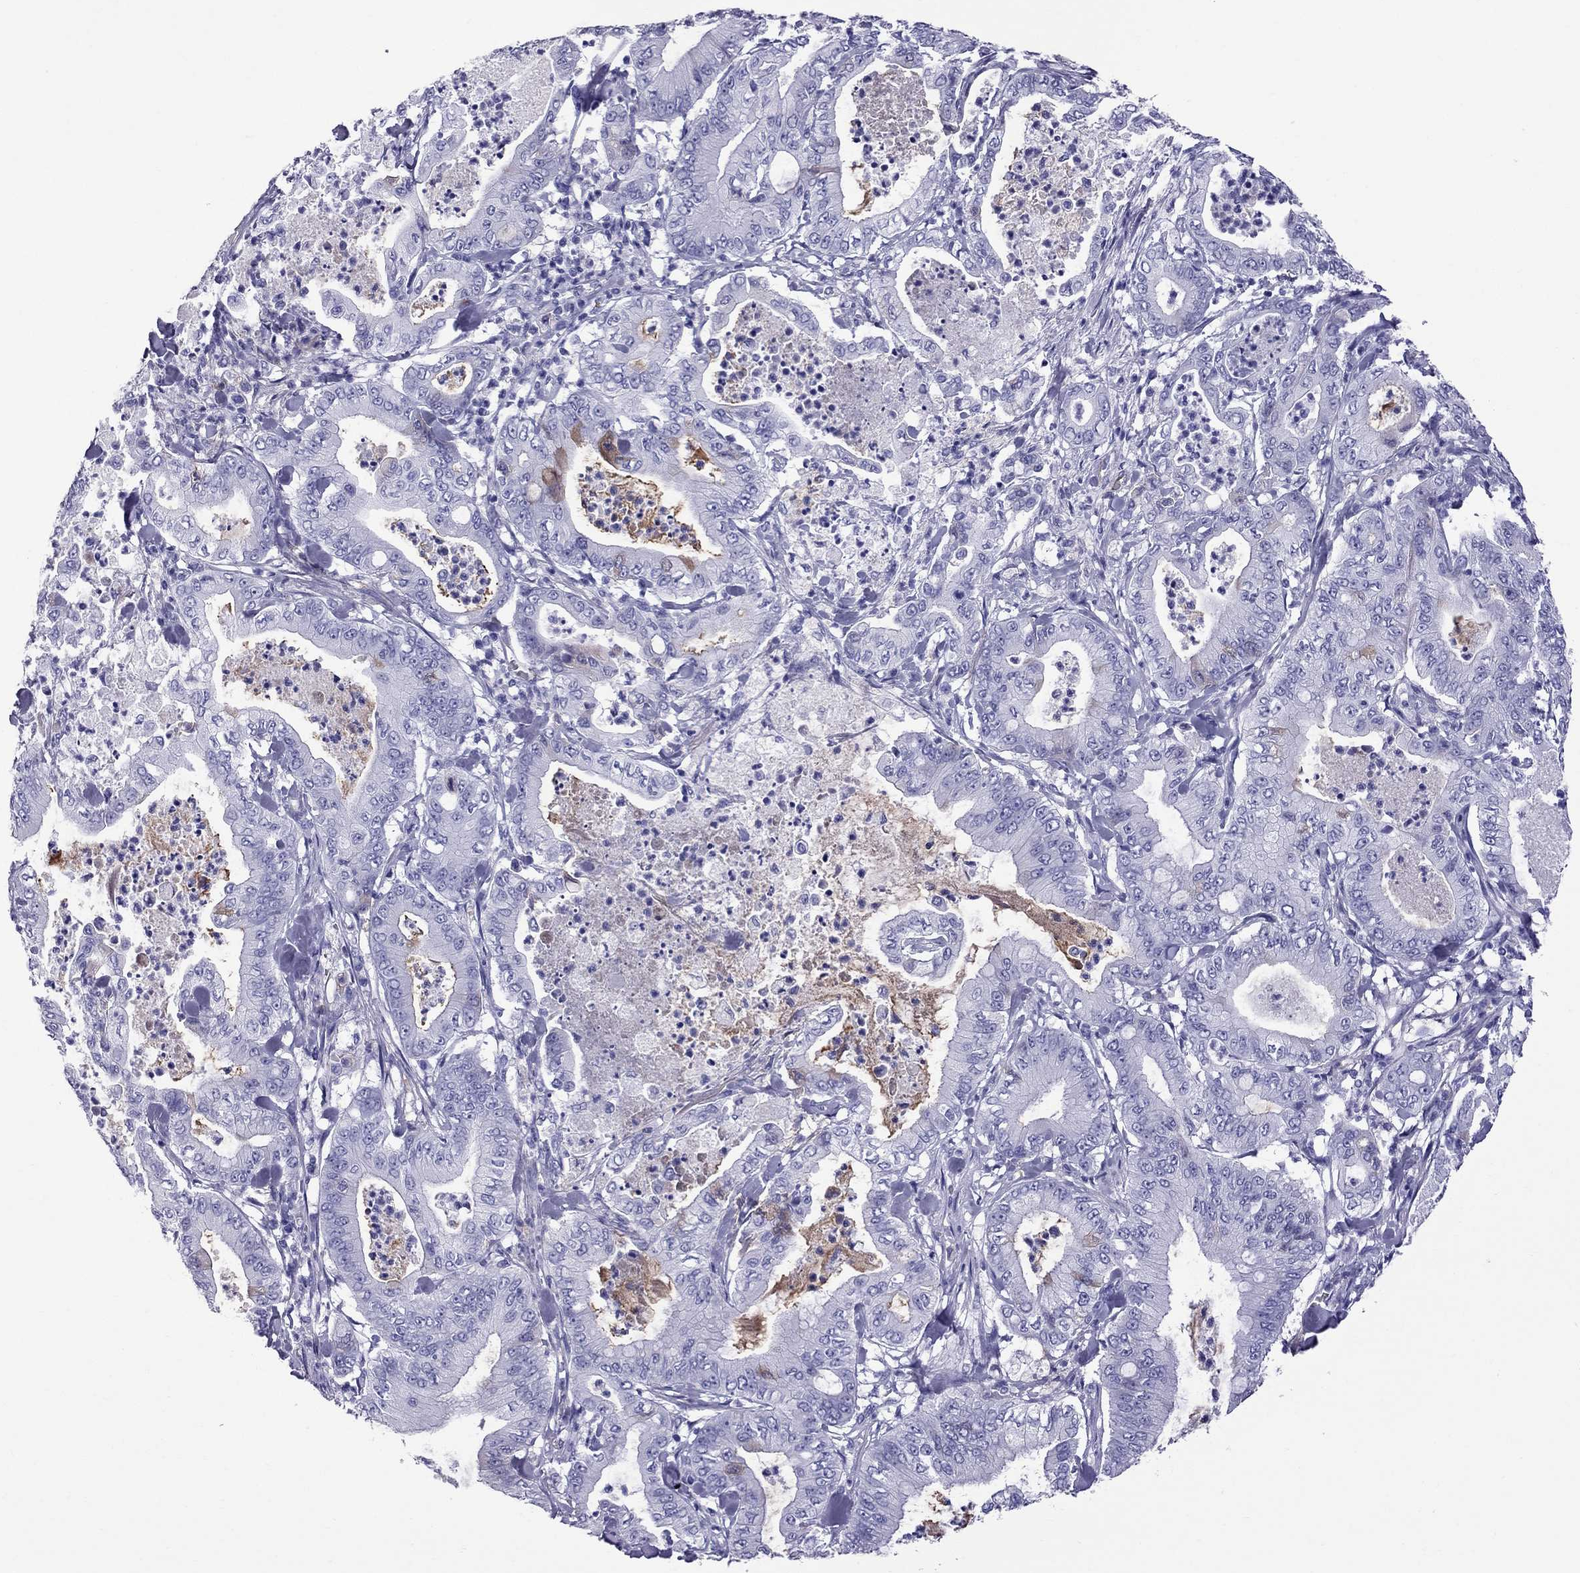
{"staining": {"intensity": "negative", "quantity": "none", "location": "none"}, "tissue": "pancreatic cancer", "cell_type": "Tumor cells", "image_type": "cancer", "snomed": [{"axis": "morphology", "description": "Adenocarcinoma, NOS"}, {"axis": "topography", "description": "Pancreas"}], "caption": "Pancreatic cancer (adenocarcinoma) stained for a protein using IHC demonstrates no expression tumor cells.", "gene": "SCART1", "patient": {"sex": "male", "age": 71}}